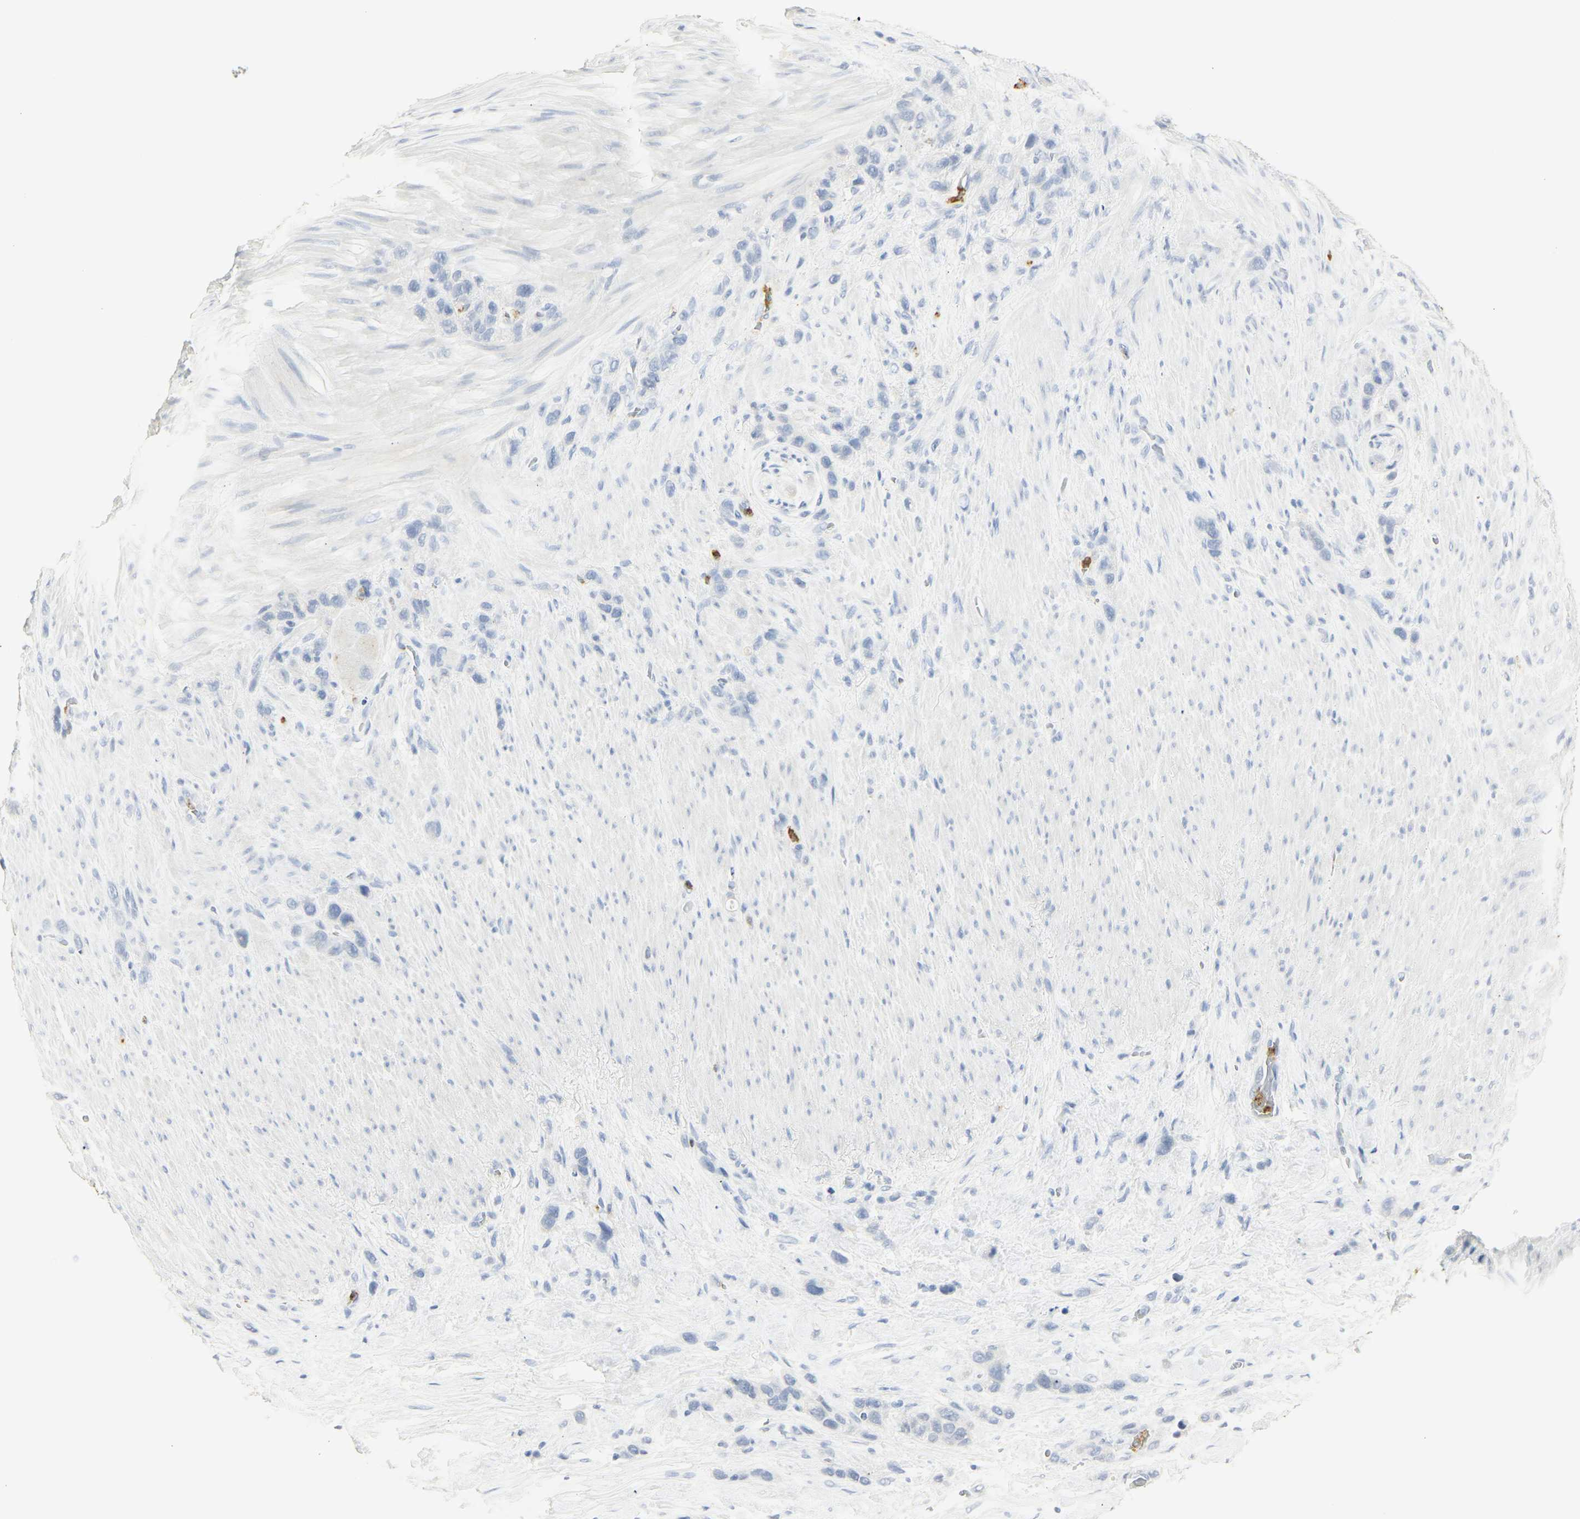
{"staining": {"intensity": "negative", "quantity": "none", "location": "none"}, "tissue": "stomach cancer", "cell_type": "Tumor cells", "image_type": "cancer", "snomed": [{"axis": "morphology", "description": "Adenocarcinoma, NOS"}, {"axis": "morphology", "description": "Adenocarcinoma, High grade"}, {"axis": "topography", "description": "Stomach, upper"}, {"axis": "topography", "description": "Stomach, lower"}], "caption": "This is an immunohistochemistry micrograph of human stomach cancer (high-grade adenocarcinoma). There is no positivity in tumor cells.", "gene": "MPO", "patient": {"sex": "female", "age": 65}}